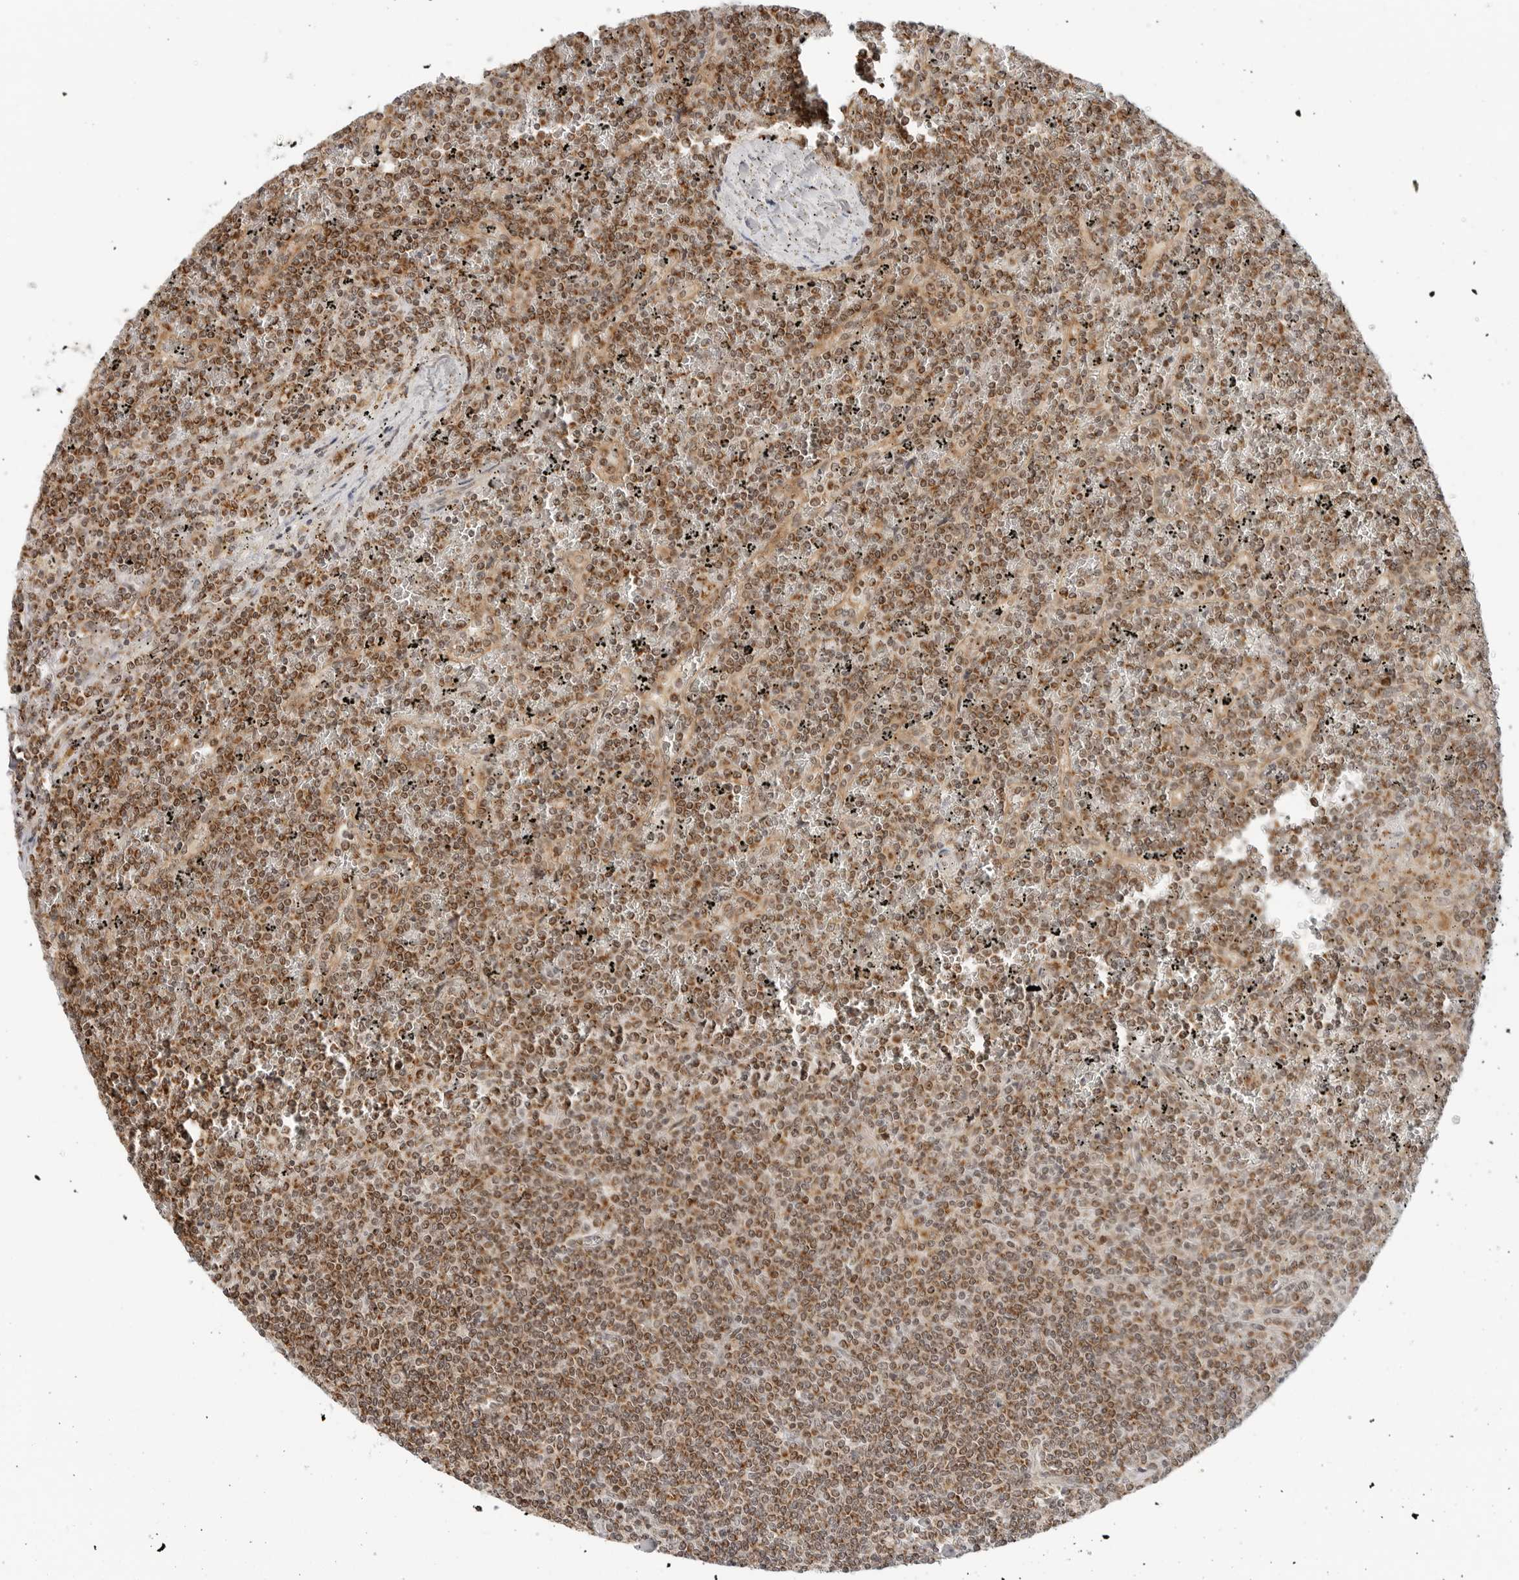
{"staining": {"intensity": "moderate", "quantity": ">75%", "location": "cytoplasmic/membranous"}, "tissue": "lymphoma", "cell_type": "Tumor cells", "image_type": "cancer", "snomed": [{"axis": "morphology", "description": "Malignant lymphoma, non-Hodgkin's type, Low grade"}, {"axis": "topography", "description": "Spleen"}], "caption": "A brown stain highlights moderate cytoplasmic/membranous positivity of a protein in human malignant lymphoma, non-Hodgkin's type (low-grade) tumor cells.", "gene": "POLR3GL", "patient": {"sex": "female", "age": 19}}